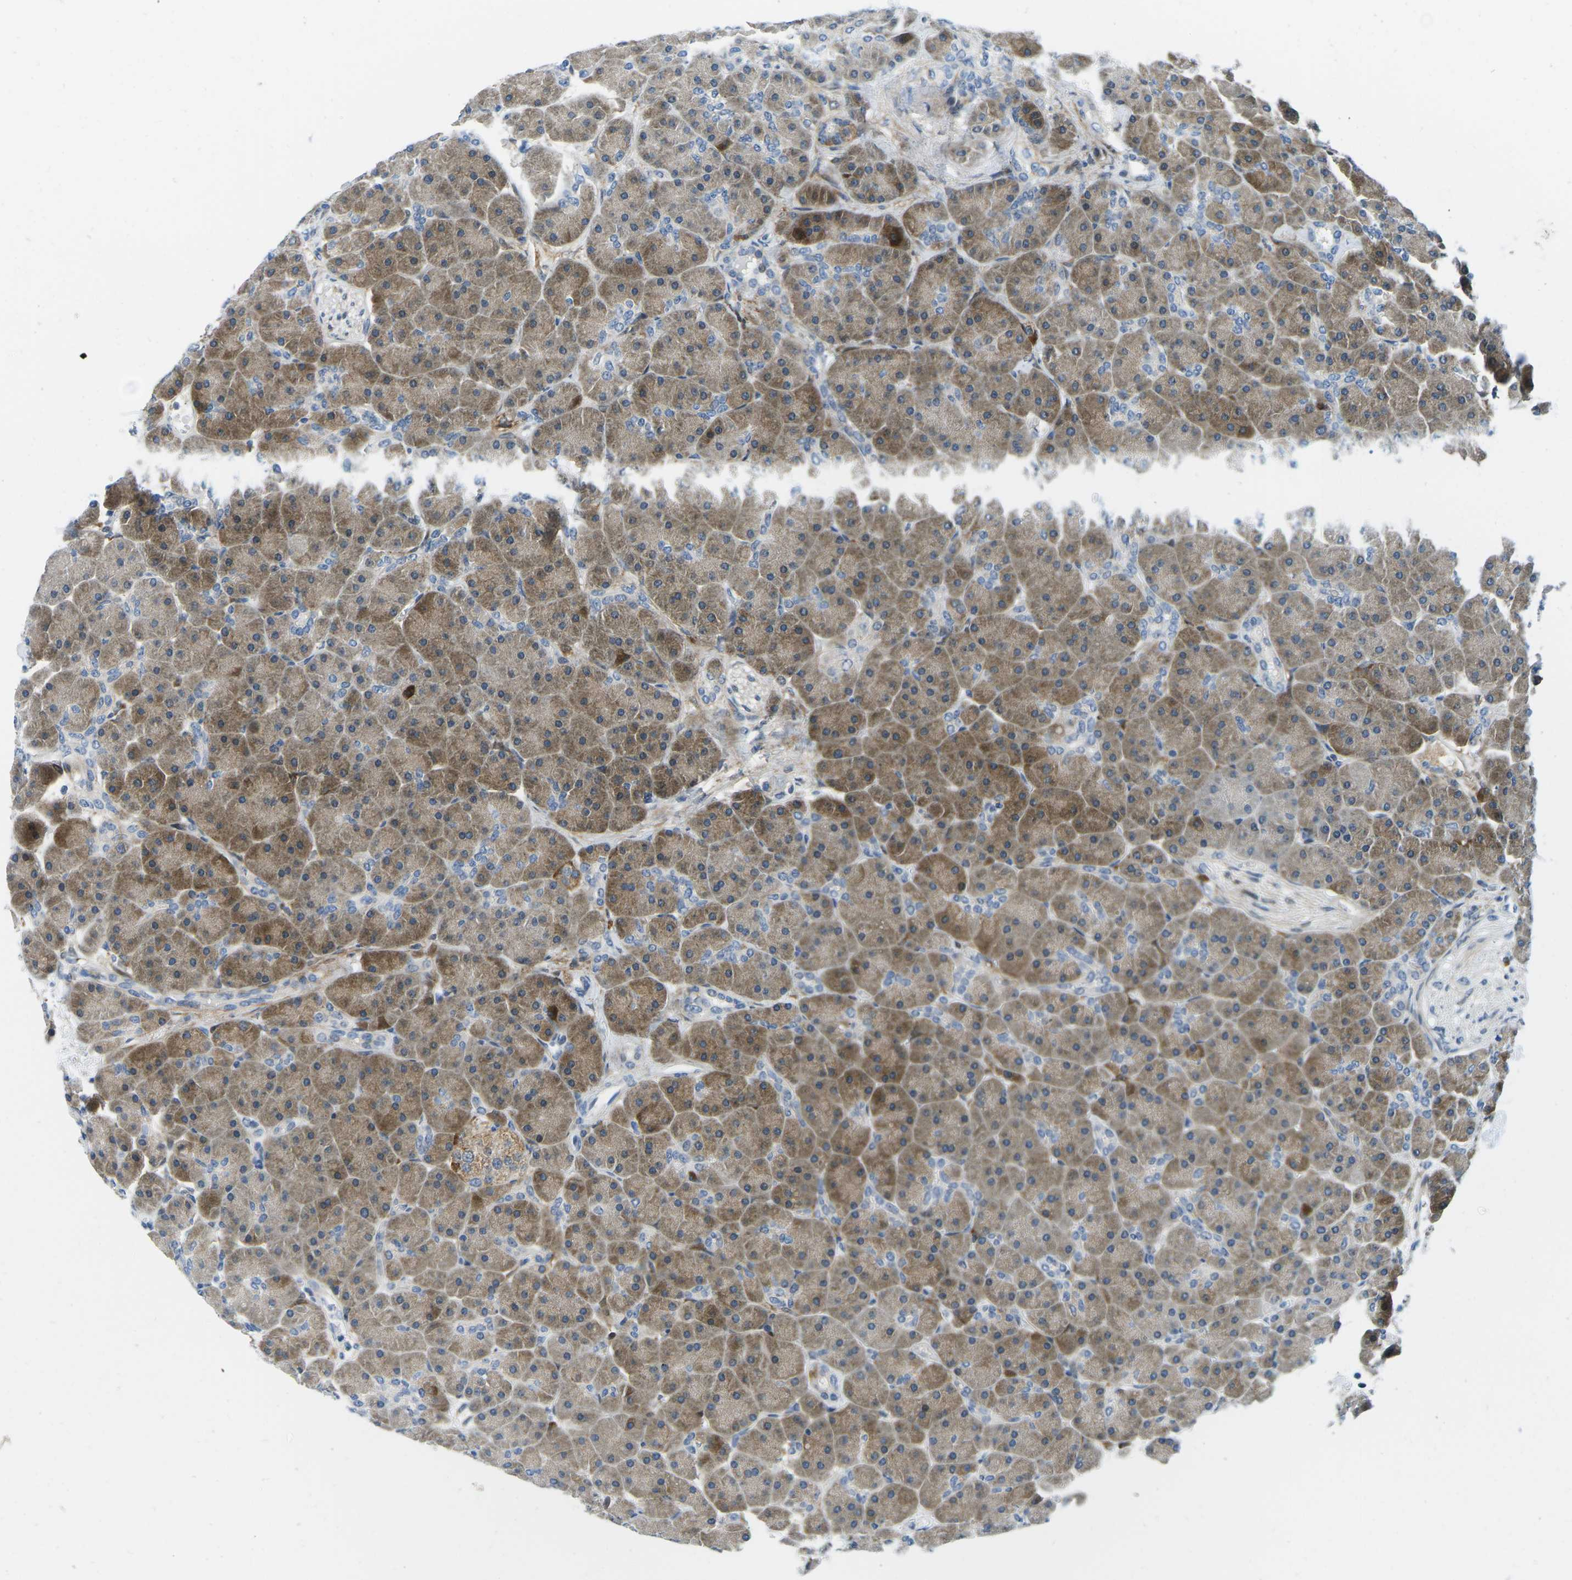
{"staining": {"intensity": "moderate", "quantity": ">75%", "location": "cytoplasmic/membranous"}, "tissue": "pancreas", "cell_type": "Exocrine glandular cells", "image_type": "normal", "snomed": [{"axis": "morphology", "description": "Normal tissue, NOS"}, {"axis": "topography", "description": "Pancreas"}], "caption": "Protein staining of normal pancreas shows moderate cytoplasmic/membranous staining in approximately >75% of exocrine glandular cells.", "gene": "CFB", "patient": {"sex": "male", "age": 66}}